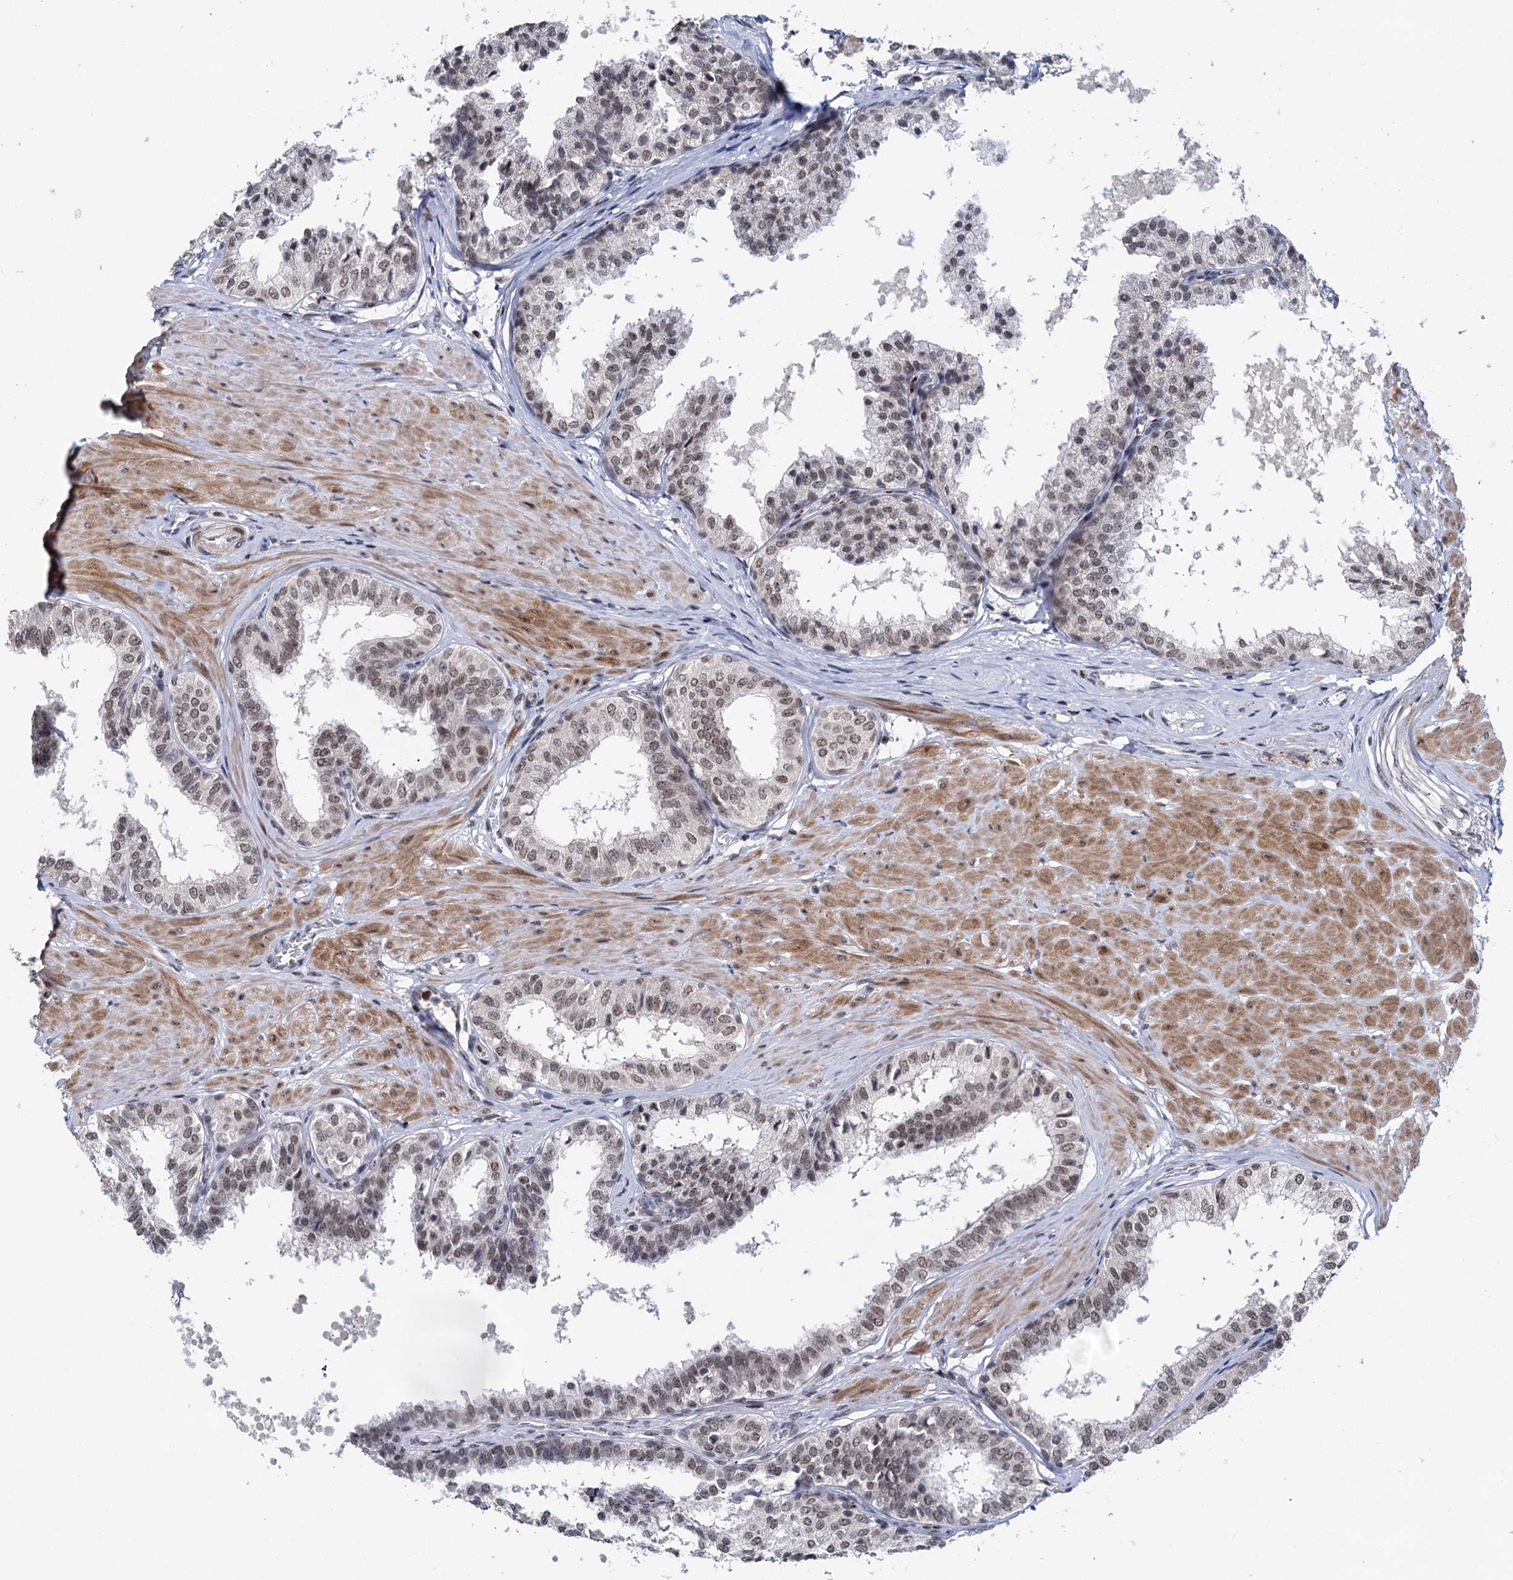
{"staining": {"intensity": "weak", "quantity": "25%-75%", "location": "nuclear"}, "tissue": "prostate", "cell_type": "Glandular cells", "image_type": "normal", "snomed": [{"axis": "morphology", "description": "Normal tissue, NOS"}, {"axis": "topography", "description": "Prostate"}], "caption": "Protein expression analysis of benign human prostate reveals weak nuclear staining in approximately 25%-75% of glandular cells.", "gene": "ZCCHC10", "patient": {"sex": "male", "age": 48}}